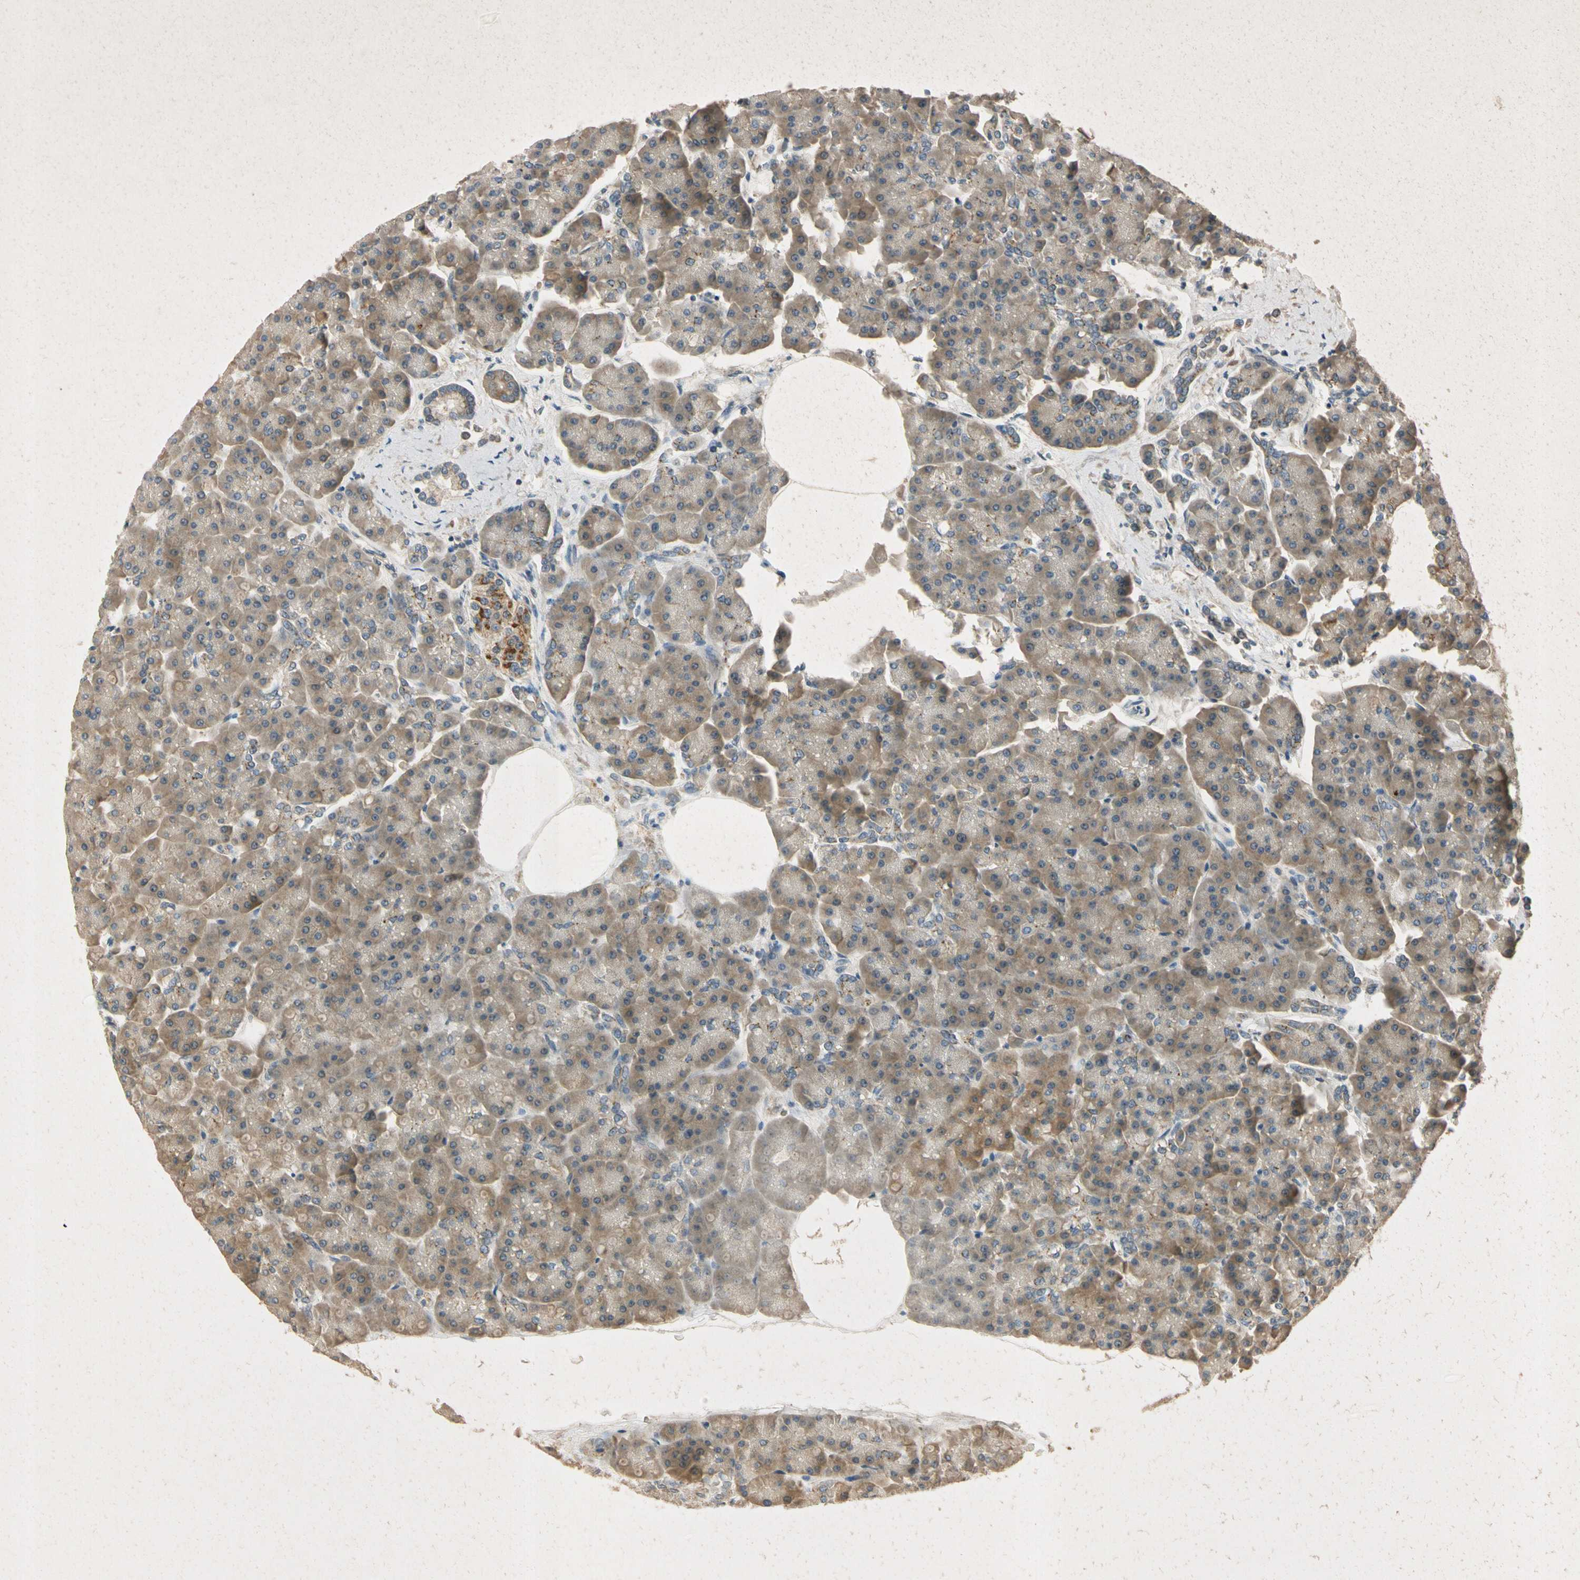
{"staining": {"intensity": "moderate", "quantity": ">75%", "location": "cytoplasmic/membranous"}, "tissue": "pancreas", "cell_type": "Exocrine glandular cells", "image_type": "normal", "snomed": [{"axis": "morphology", "description": "Normal tissue, NOS"}, {"axis": "topography", "description": "Pancreas"}], "caption": "Normal pancreas exhibits moderate cytoplasmic/membranous expression in about >75% of exocrine glandular cells.", "gene": "RPS6KB2", "patient": {"sex": "female", "age": 70}}